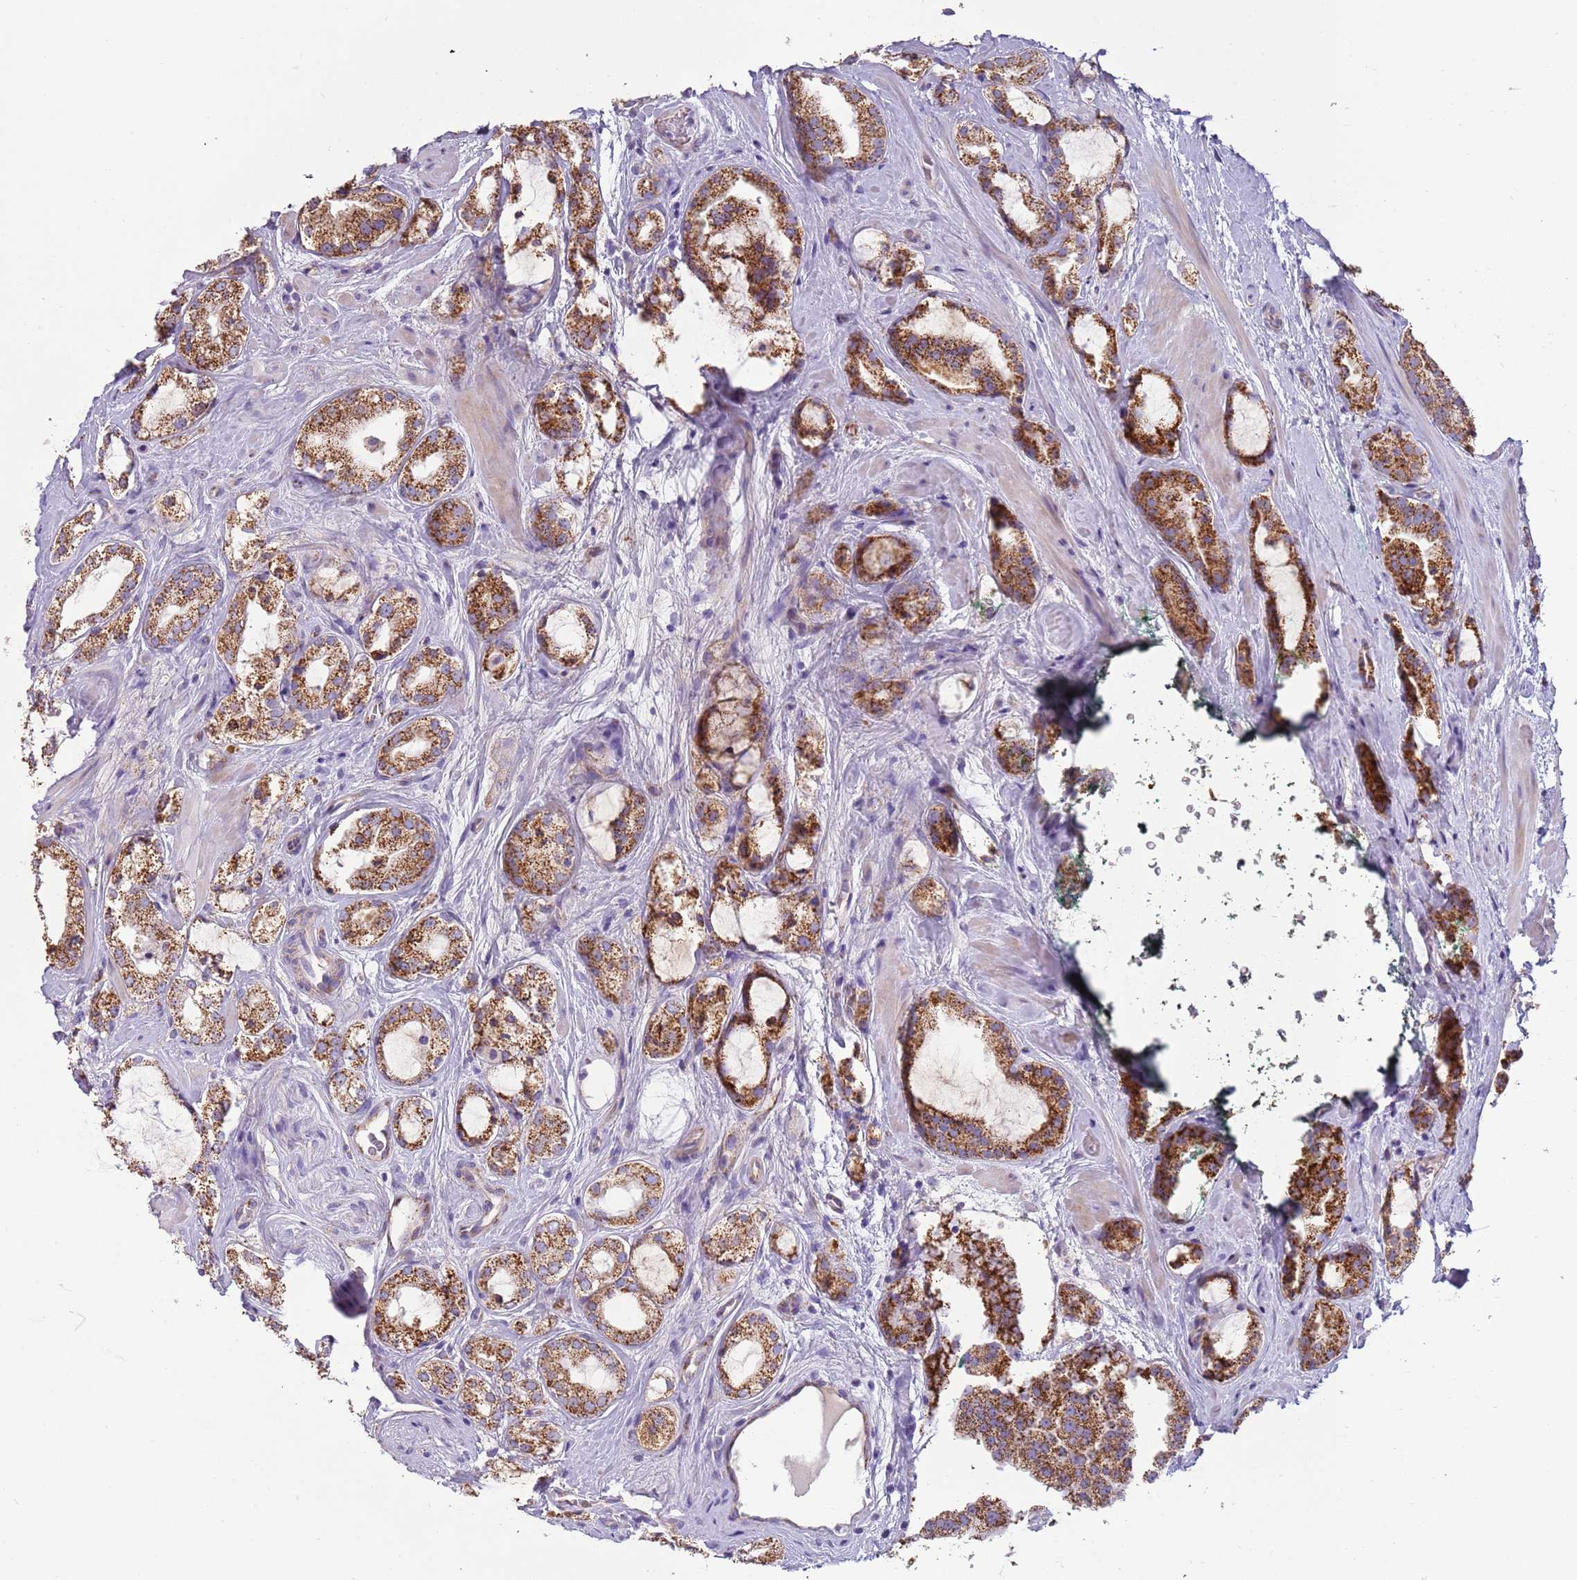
{"staining": {"intensity": "moderate", "quantity": ">75%", "location": "cytoplasmic/membranous"}, "tissue": "prostate cancer", "cell_type": "Tumor cells", "image_type": "cancer", "snomed": [{"axis": "morphology", "description": "Adenocarcinoma, High grade"}, {"axis": "topography", "description": "Prostate"}], "caption": "Moderate cytoplasmic/membranous protein positivity is appreciated in about >75% of tumor cells in prostate cancer.", "gene": "RNF222", "patient": {"sex": "male", "age": 64}}